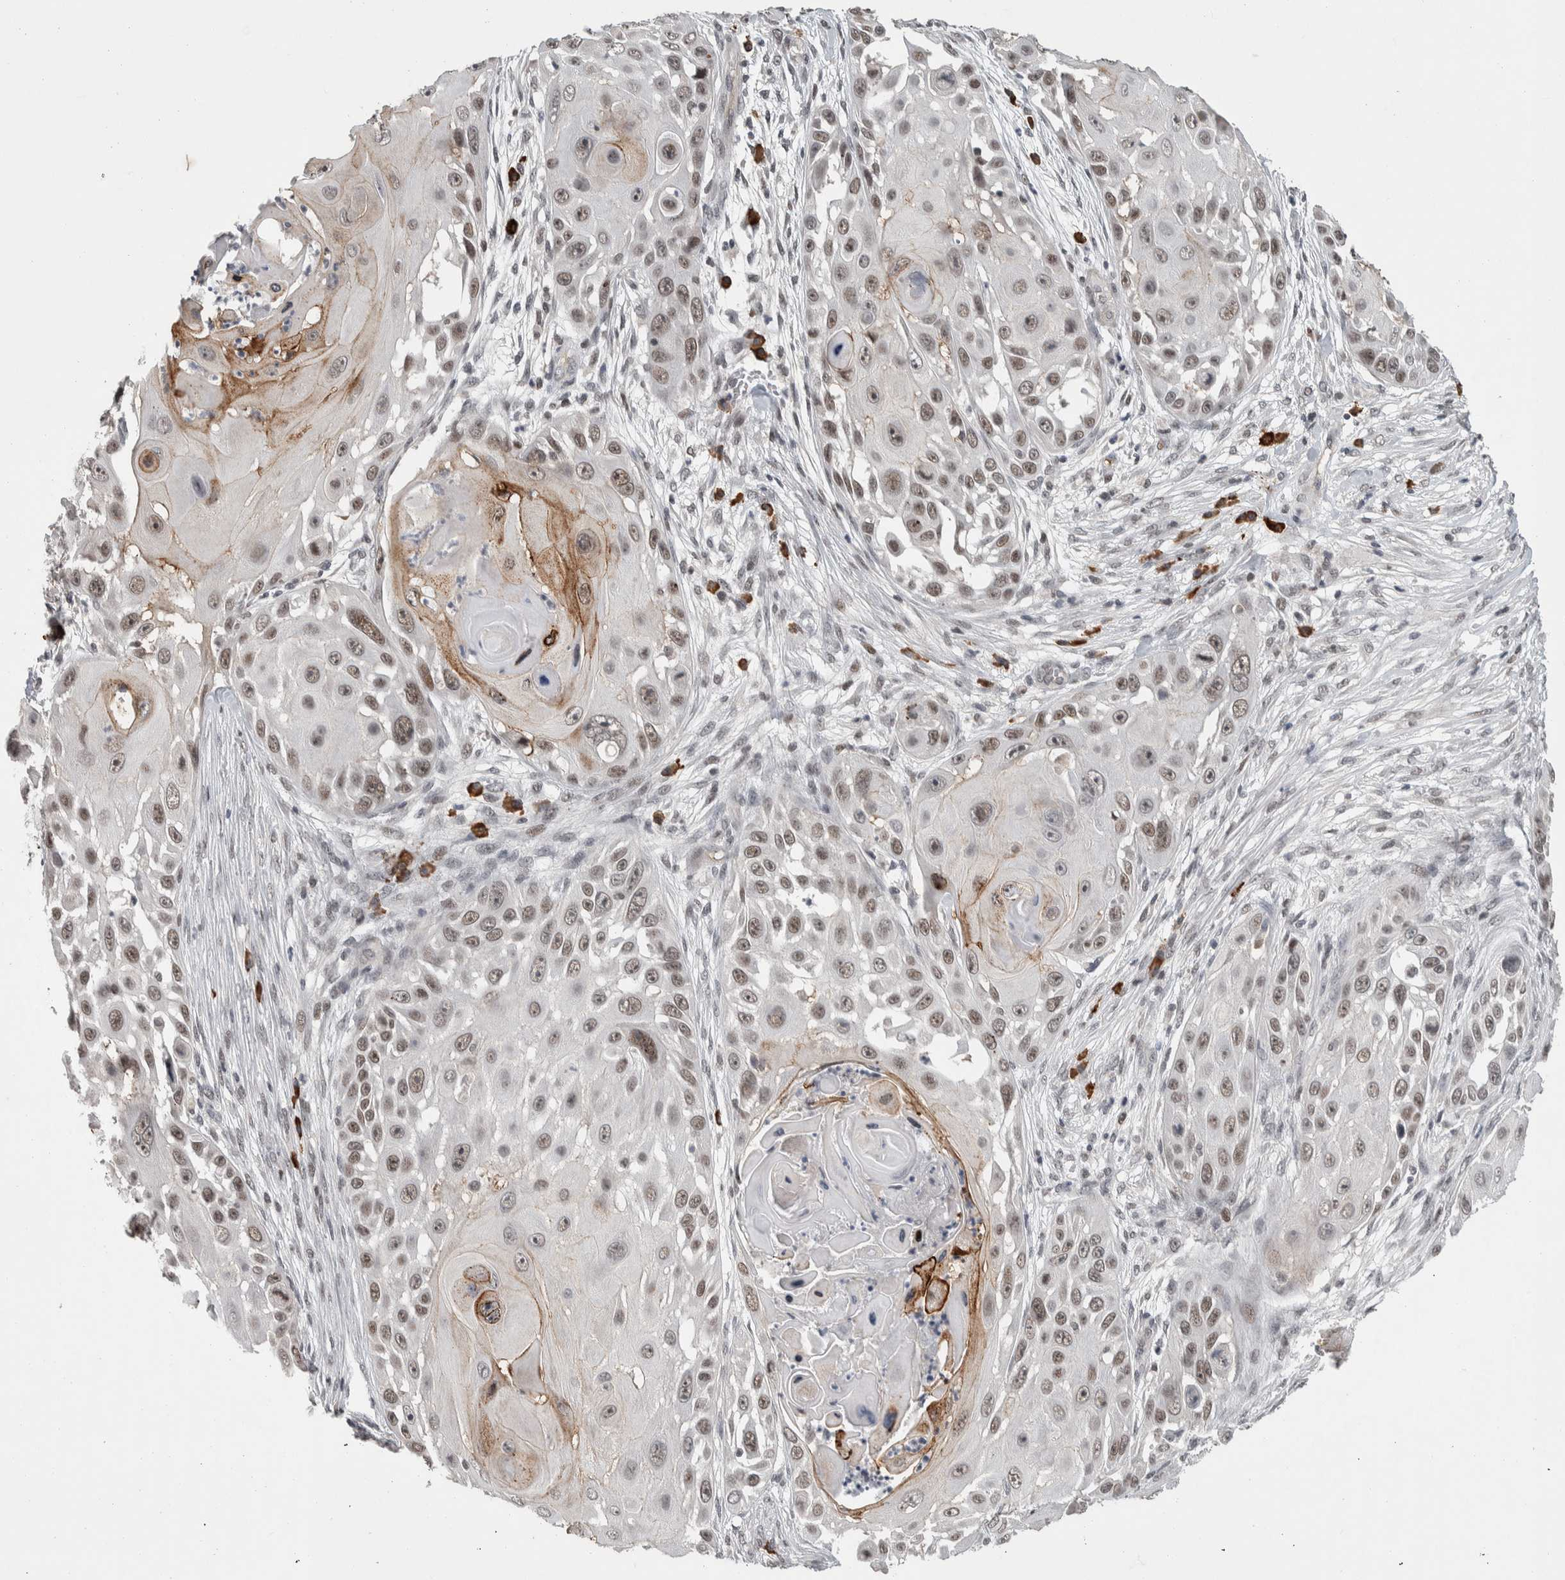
{"staining": {"intensity": "weak", "quantity": ">75%", "location": "nuclear"}, "tissue": "skin cancer", "cell_type": "Tumor cells", "image_type": "cancer", "snomed": [{"axis": "morphology", "description": "Squamous cell carcinoma, NOS"}, {"axis": "topography", "description": "Skin"}], "caption": "Protein analysis of skin cancer (squamous cell carcinoma) tissue displays weak nuclear staining in about >75% of tumor cells.", "gene": "ZNF592", "patient": {"sex": "female", "age": 44}}